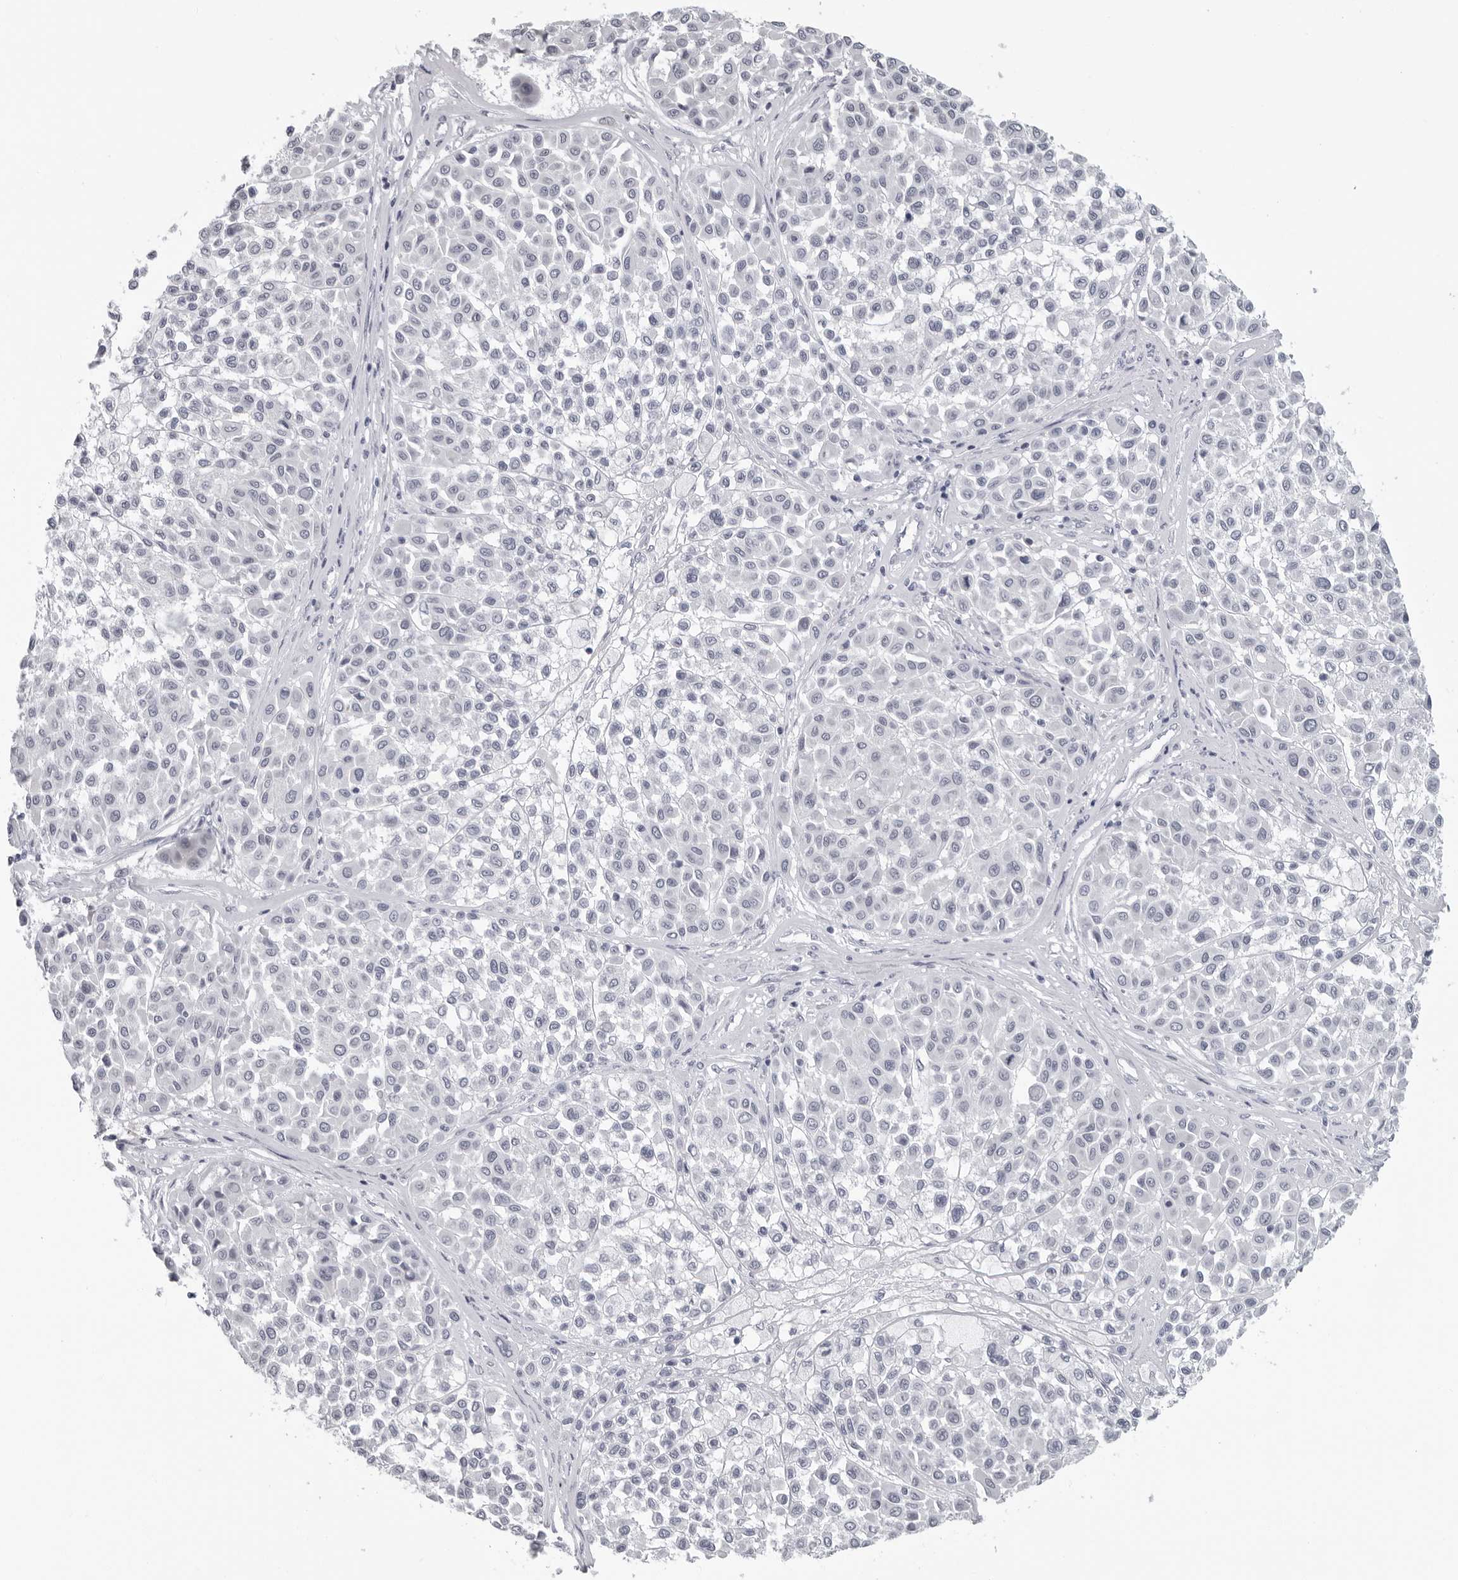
{"staining": {"intensity": "negative", "quantity": "none", "location": "none"}, "tissue": "melanoma", "cell_type": "Tumor cells", "image_type": "cancer", "snomed": [{"axis": "morphology", "description": "Malignant melanoma, Metastatic site"}, {"axis": "topography", "description": "Soft tissue"}], "caption": "DAB immunohistochemical staining of malignant melanoma (metastatic site) shows no significant positivity in tumor cells.", "gene": "OPLAH", "patient": {"sex": "male", "age": 41}}